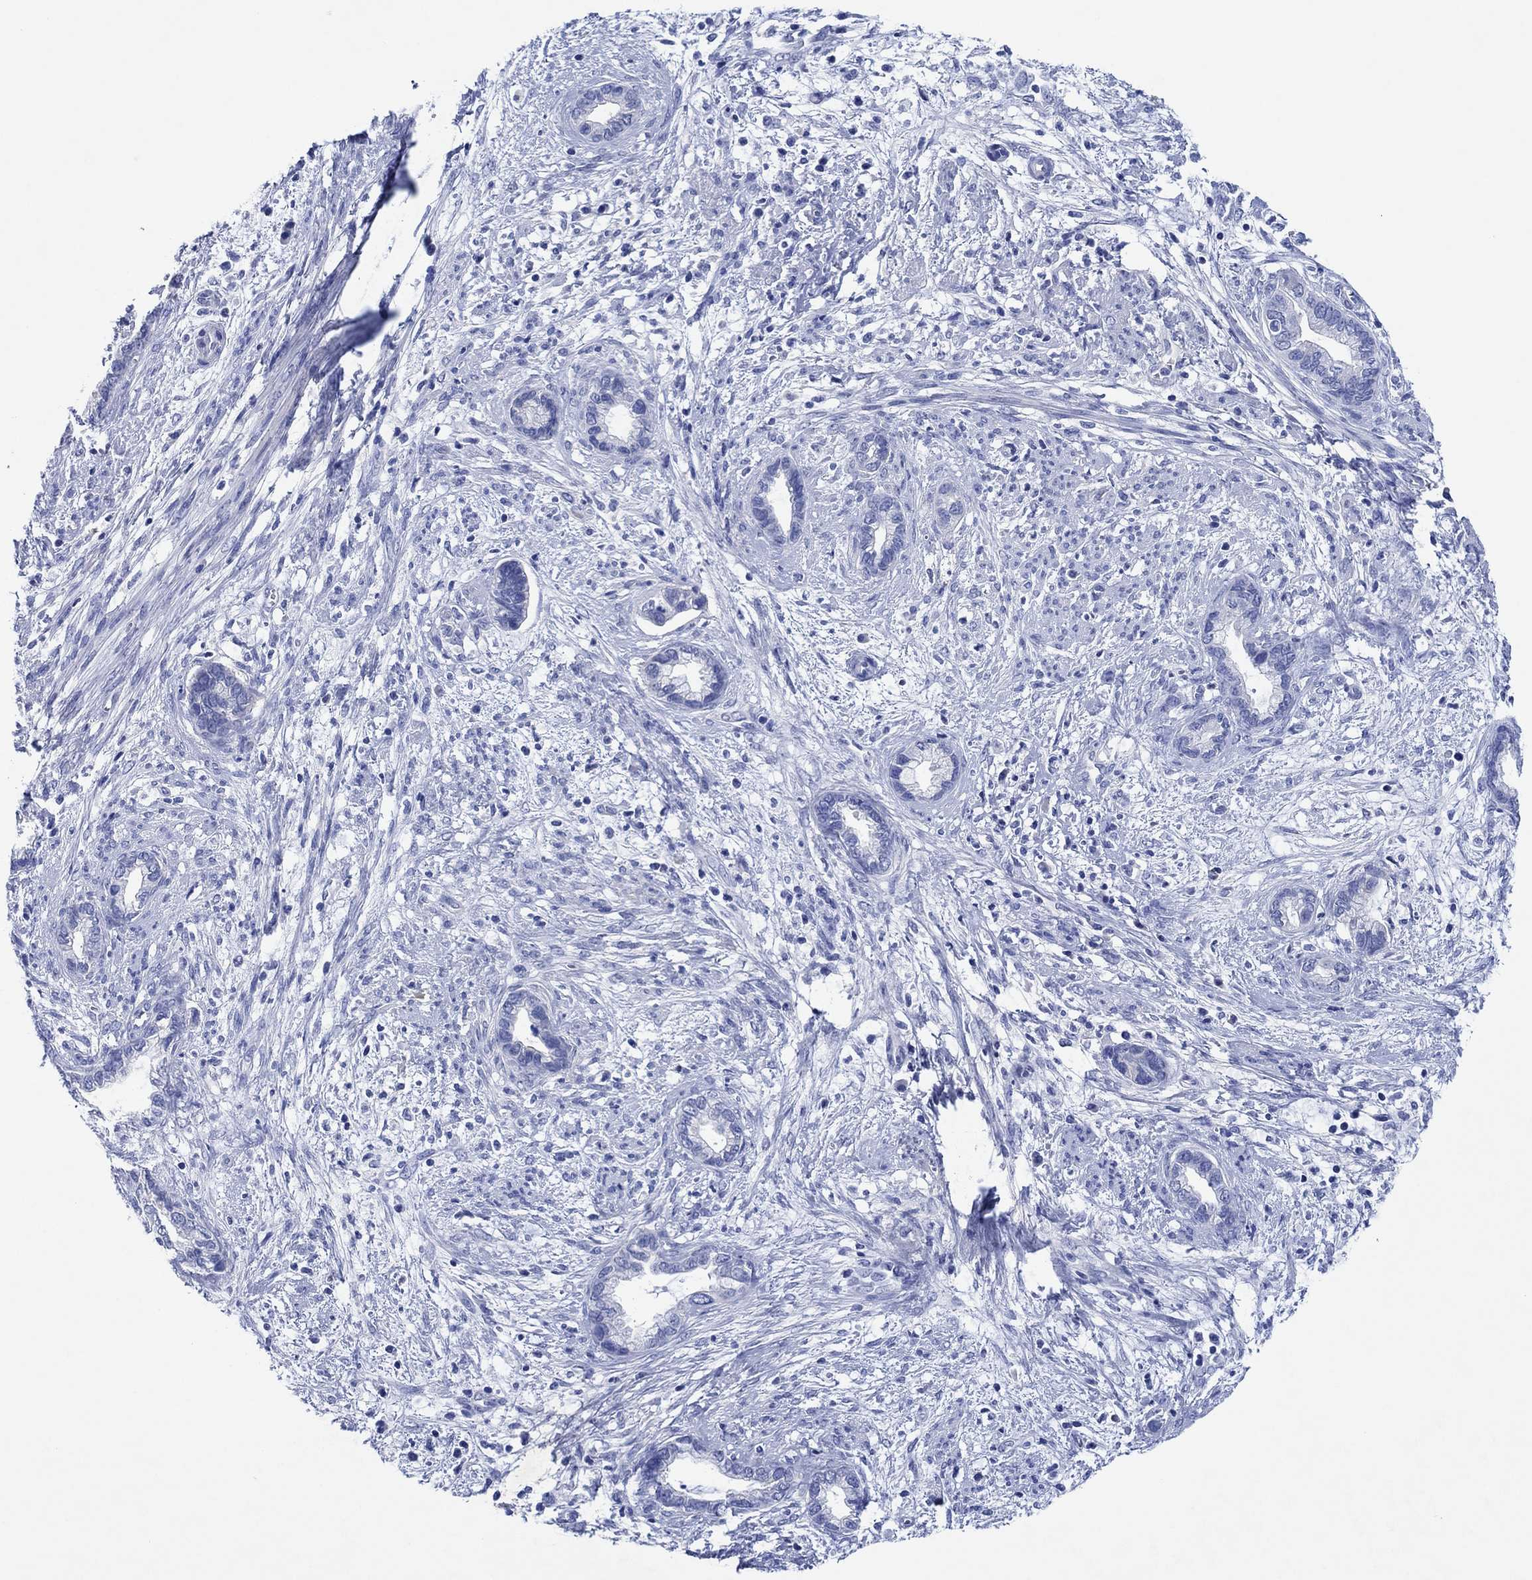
{"staining": {"intensity": "negative", "quantity": "none", "location": "none"}, "tissue": "cervical cancer", "cell_type": "Tumor cells", "image_type": "cancer", "snomed": [{"axis": "morphology", "description": "Adenocarcinoma, NOS"}, {"axis": "topography", "description": "Cervix"}], "caption": "Immunohistochemical staining of cervical cancer reveals no significant expression in tumor cells.", "gene": "CPNE6", "patient": {"sex": "female", "age": 62}}